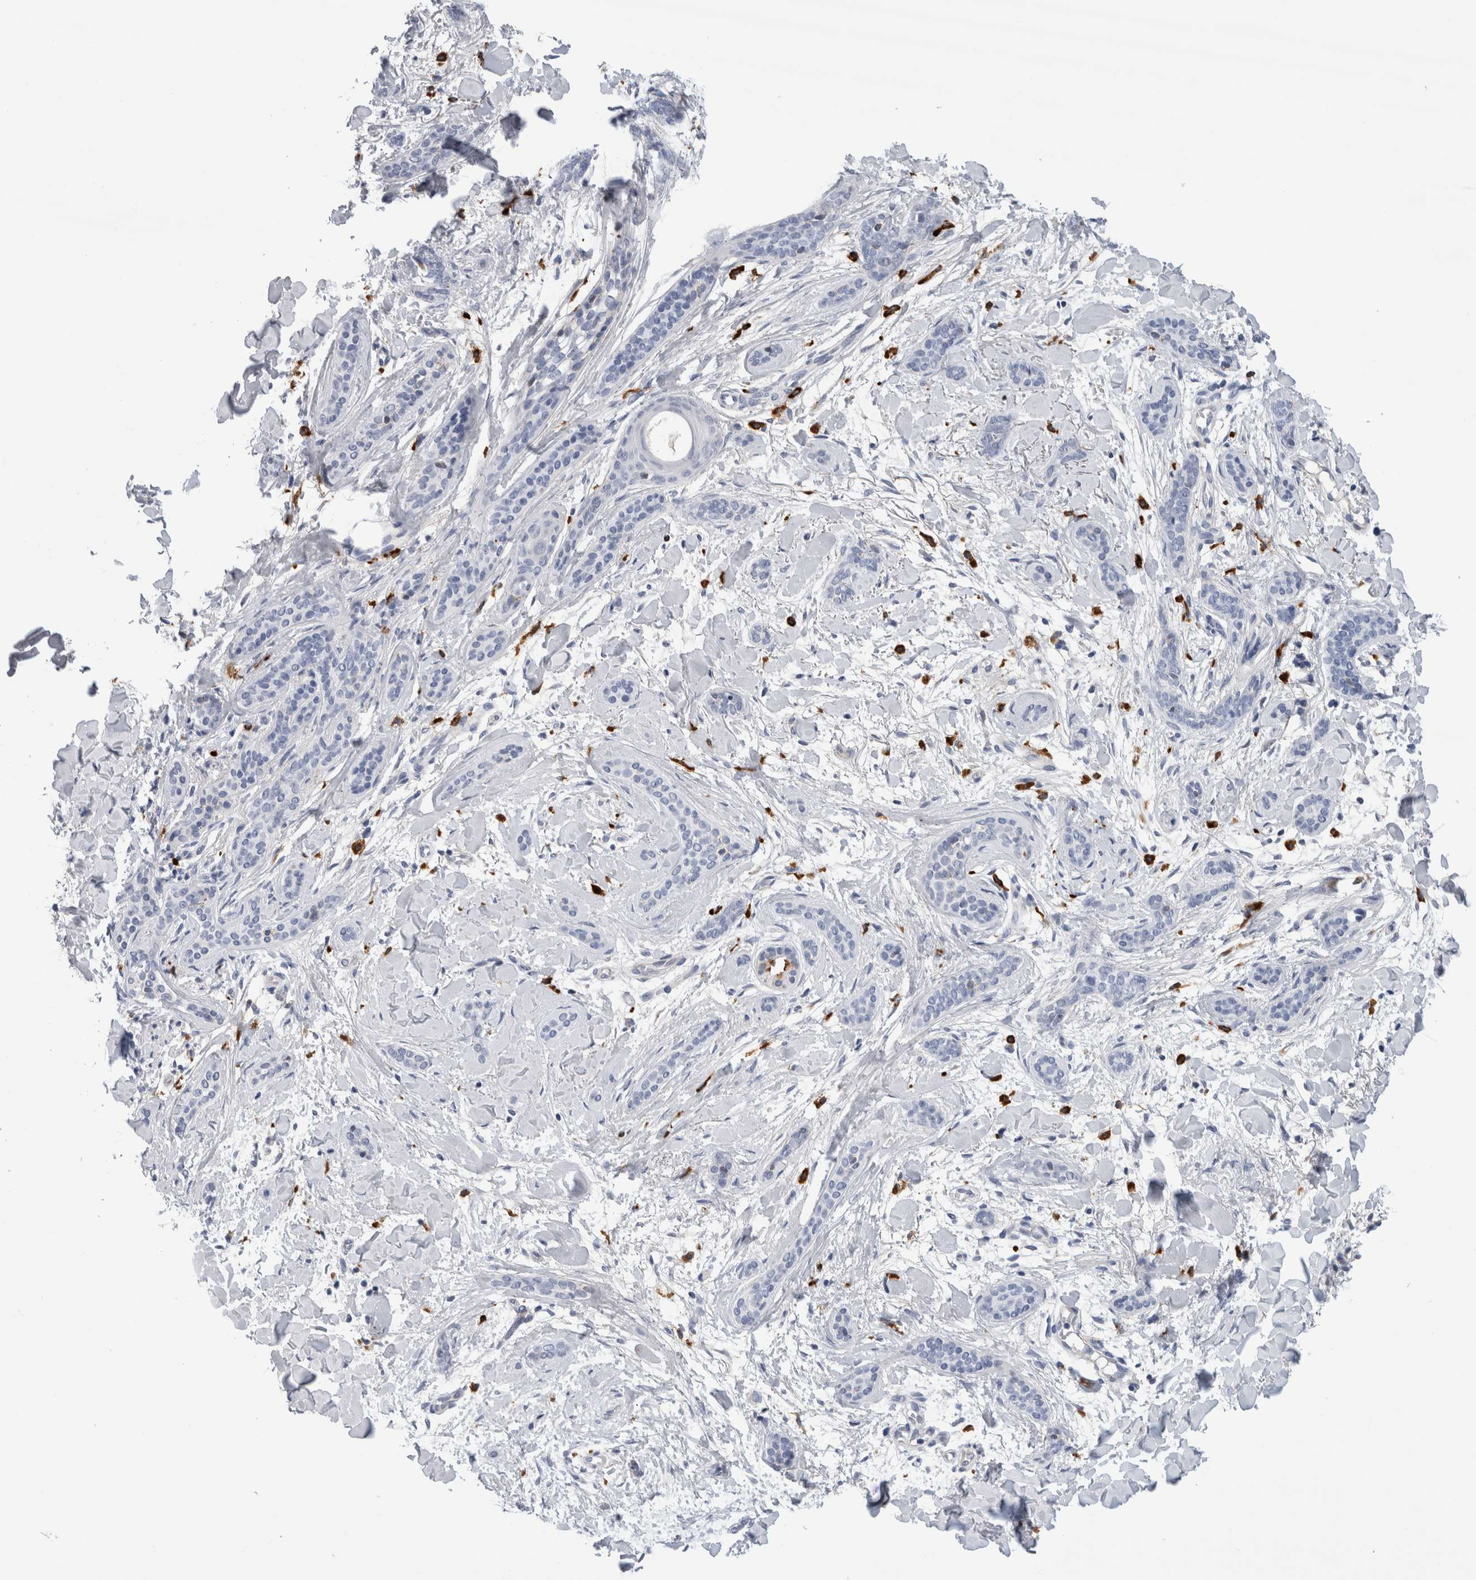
{"staining": {"intensity": "negative", "quantity": "none", "location": "none"}, "tissue": "skin cancer", "cell_type": "Tumor cells", "image_type": "cancer", "snomed": [{"axis": "morphology", "description": "Basal cell carcinoma"}, {"axis": "morphology", "description": "Adnexal tumor, benign"}, {"axis": "topography", "description": "Skin"}], "caption": "Micrograph shows no significant protein positivity in tumor cells of skin cancer.", "gene": "CD63", "patient": {"sex": "female", "age": 42}}